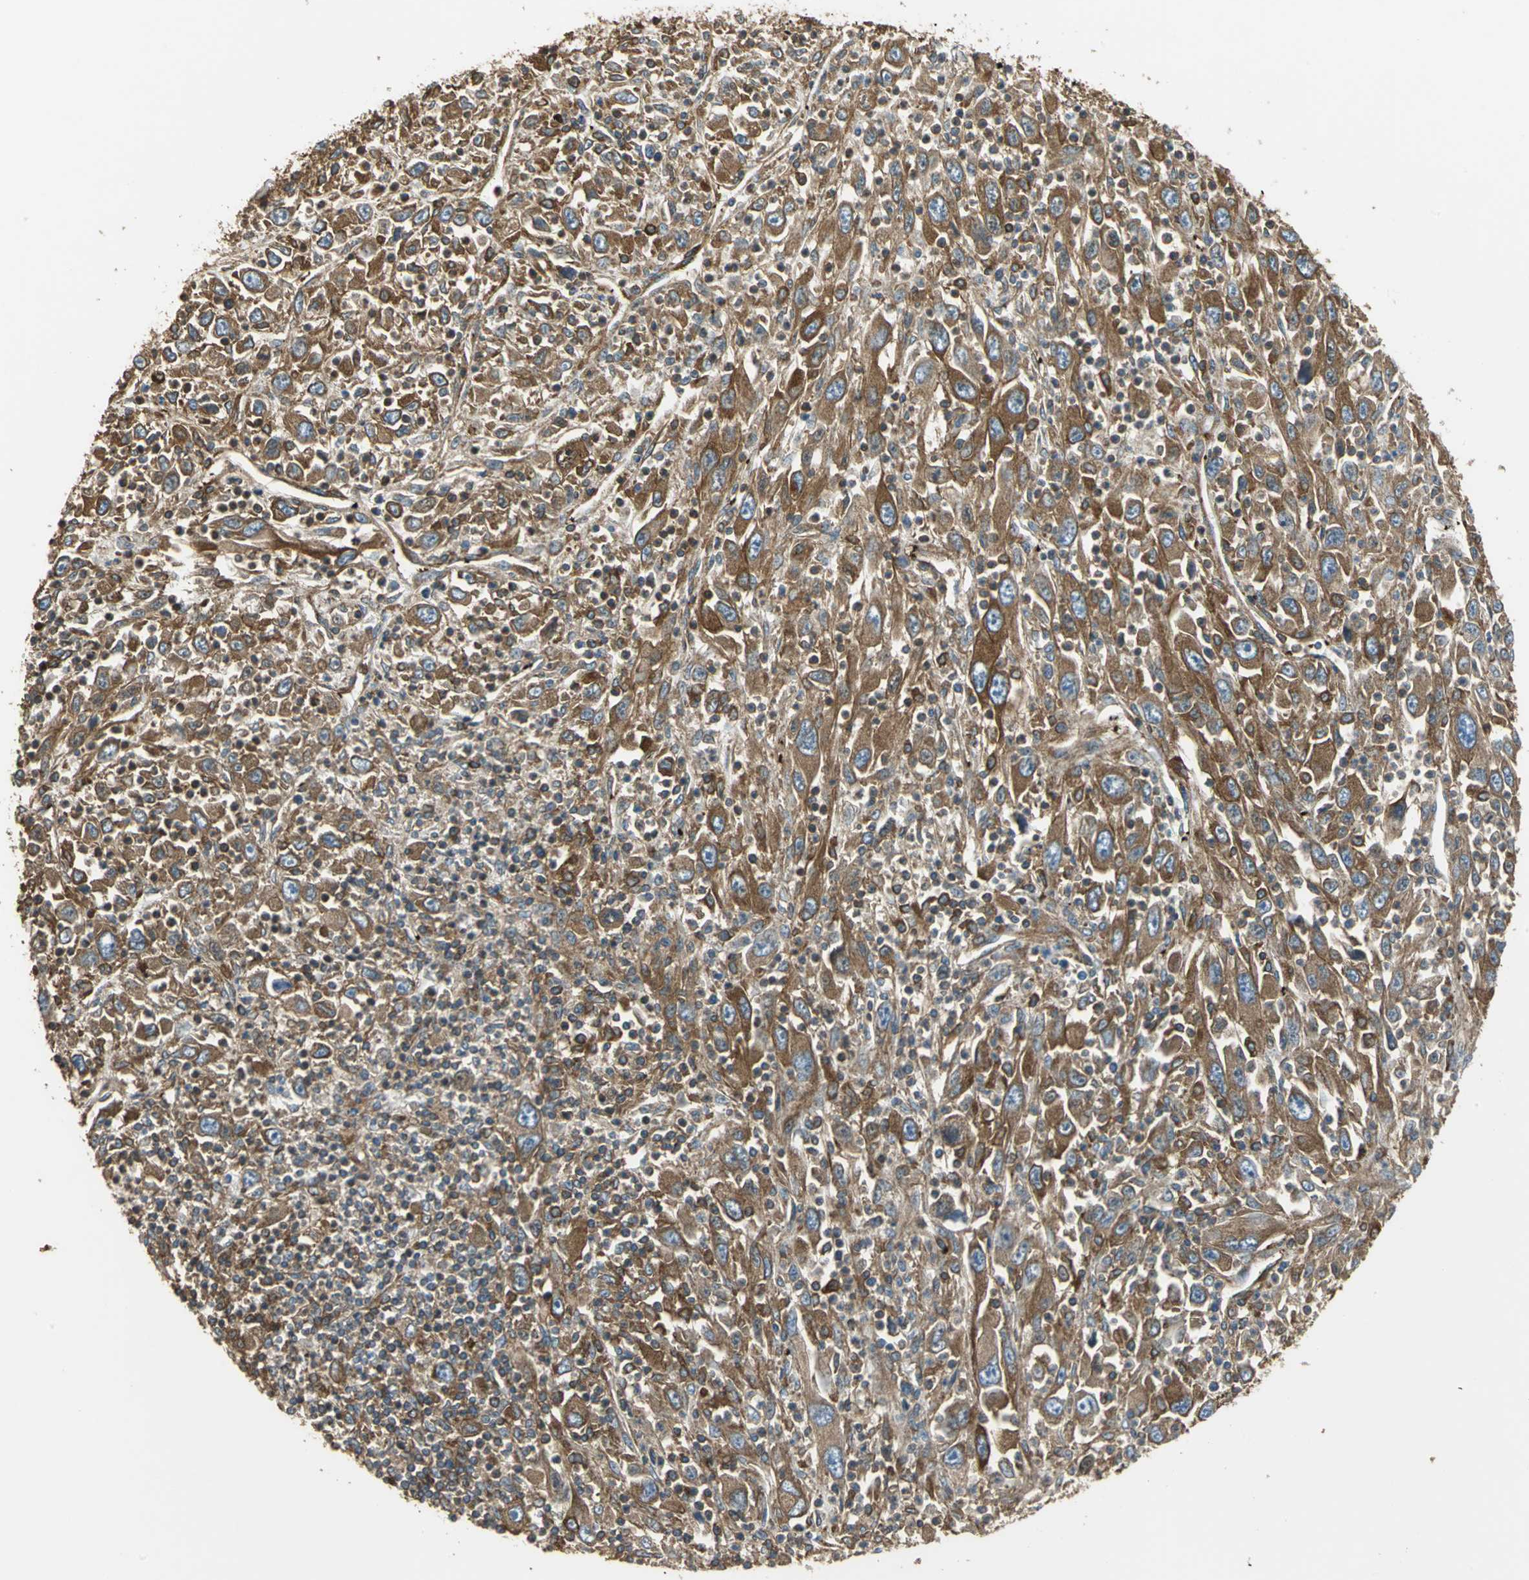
{"staining": {"intensity": "strong", "quantity": ">75%", "location": "cytoplasmic/membranous"}, "tissue": "melanoma", "cell_type": "Tumor cells", "image_type": "cancer", "snomed": [{"axis": "morphology", "description": "Malignant melanoma, Metastatic site"}, {"axis": "topography", "description": "Skin"}], "caption": "Melanoma stained with a protein marker displays strong staining in tumor cells.", "gene": "TLN1", "patient": {"sex": "female", "age": 56}}